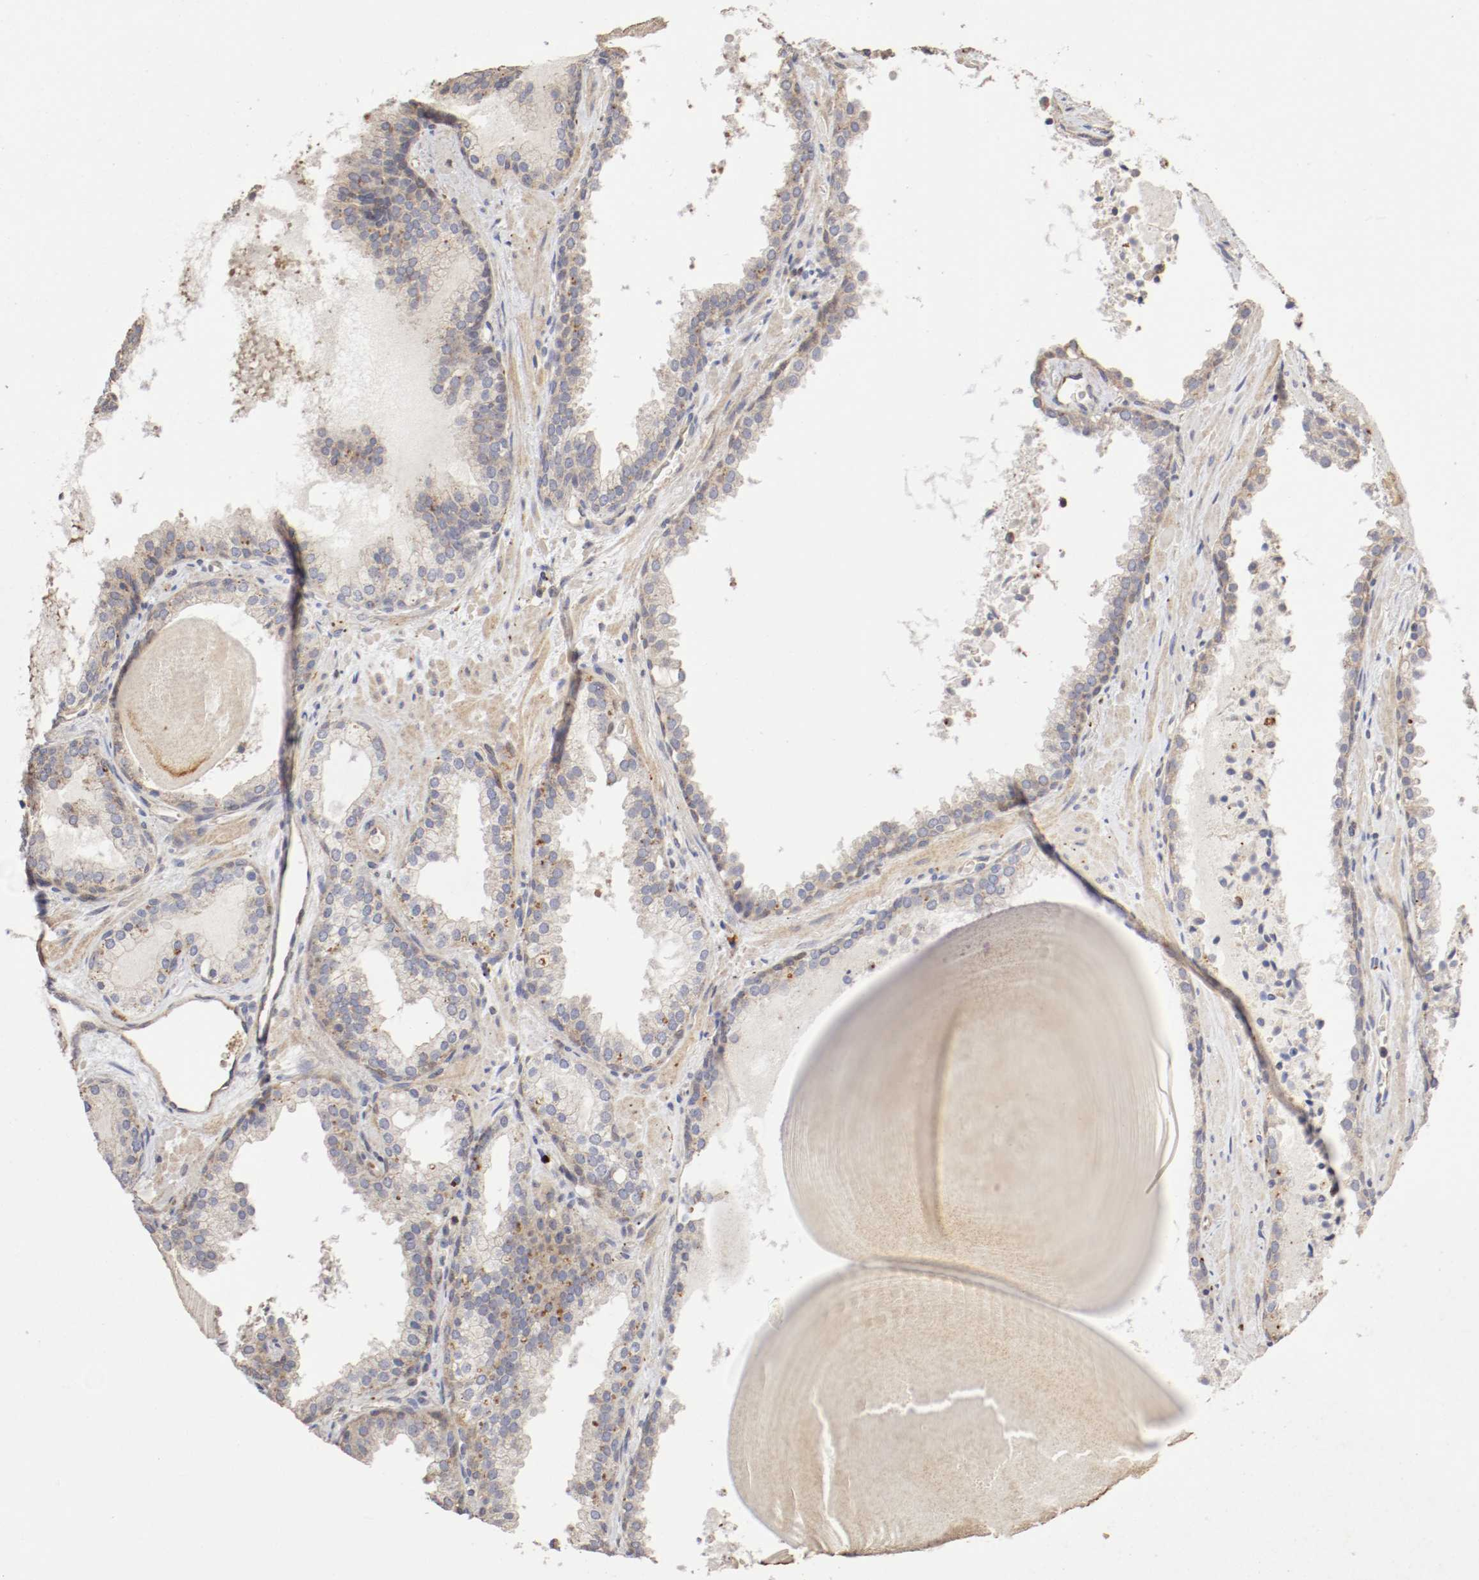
{"staining": {"intensity": "weak", "quantity": "25%-75%", "location": "cytoplasmic/membranous"}, "tissue": "prostate cancer", "cell_type": "Tumor cells", "image_type": "cancer", "snomed": [{"axis": "morphology", "description": "Adenocarcinoma, Low grade"}, {"axis": "topography", "description": "Prostate"}], "caption": "The immunohistochemical stain shows weak cytoplasmic/membranous expression in tumor cells of prostate cancer tissue.", "gene": "CDK6", "patient": {"sex": "male", "age": 63}}